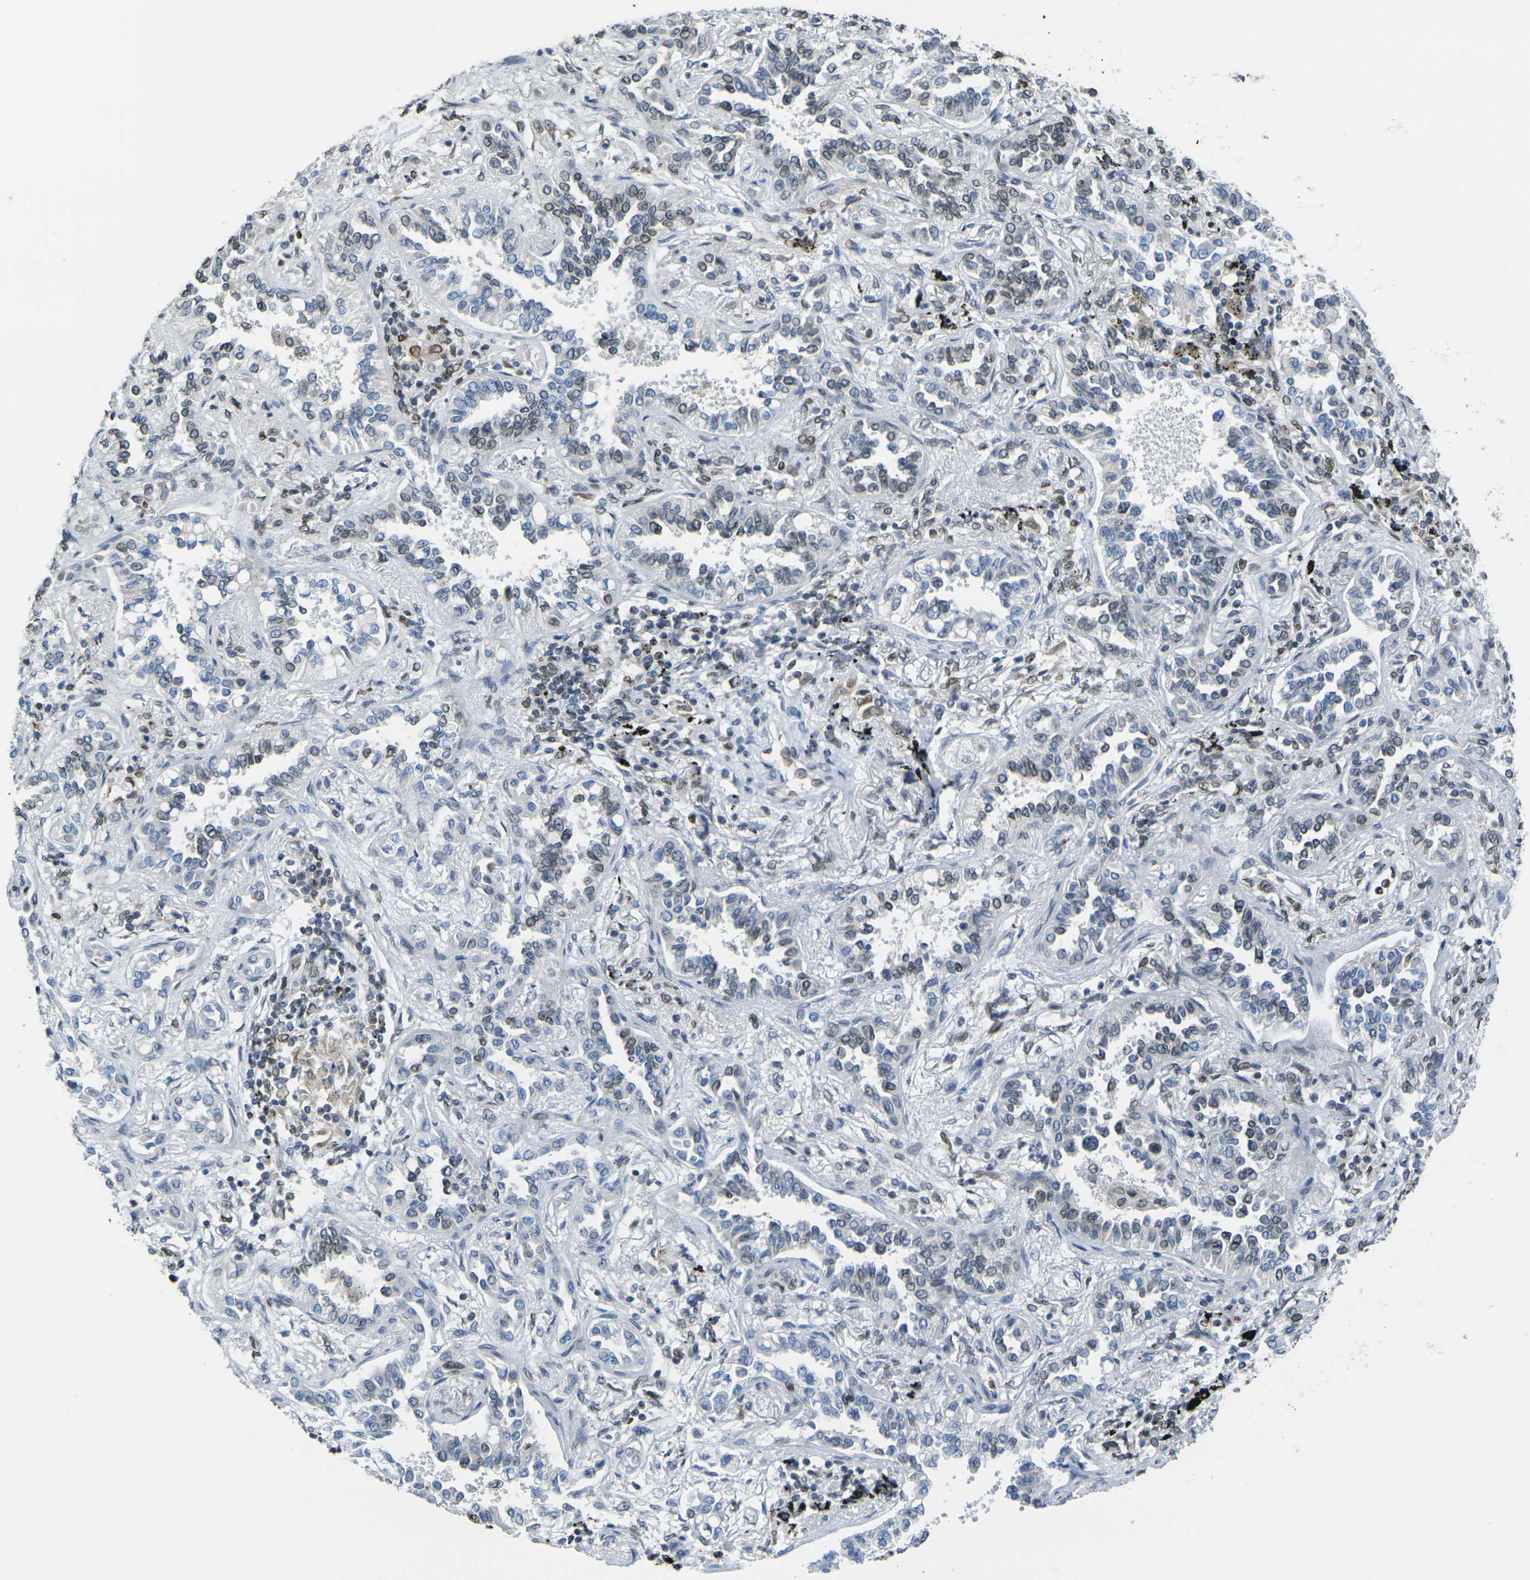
{"staining": {"intensity": "moderate", "quantity": "<25%", "location": "cytoplasmic/membranous,nuclear"}, "tissue": "lung cancer", "cell_type": "Tumor cells", "image_type": "cancer", "snomed": [{"axis": "morphology", "description": "Normal tissue, NOS"}, {"axis": "morphology", "description": "Adenocarcinoma, NOS"}, {"axis": "topography", "description": "Lung"}], "caption": "The image exhibits a brown stain indicating the presence of a protein in the cytoplasmic/membranous and nuclear of tumor cells in lung cancer.", "gene": "BRDT", "patient": {"sex": "male", "age": 59}}